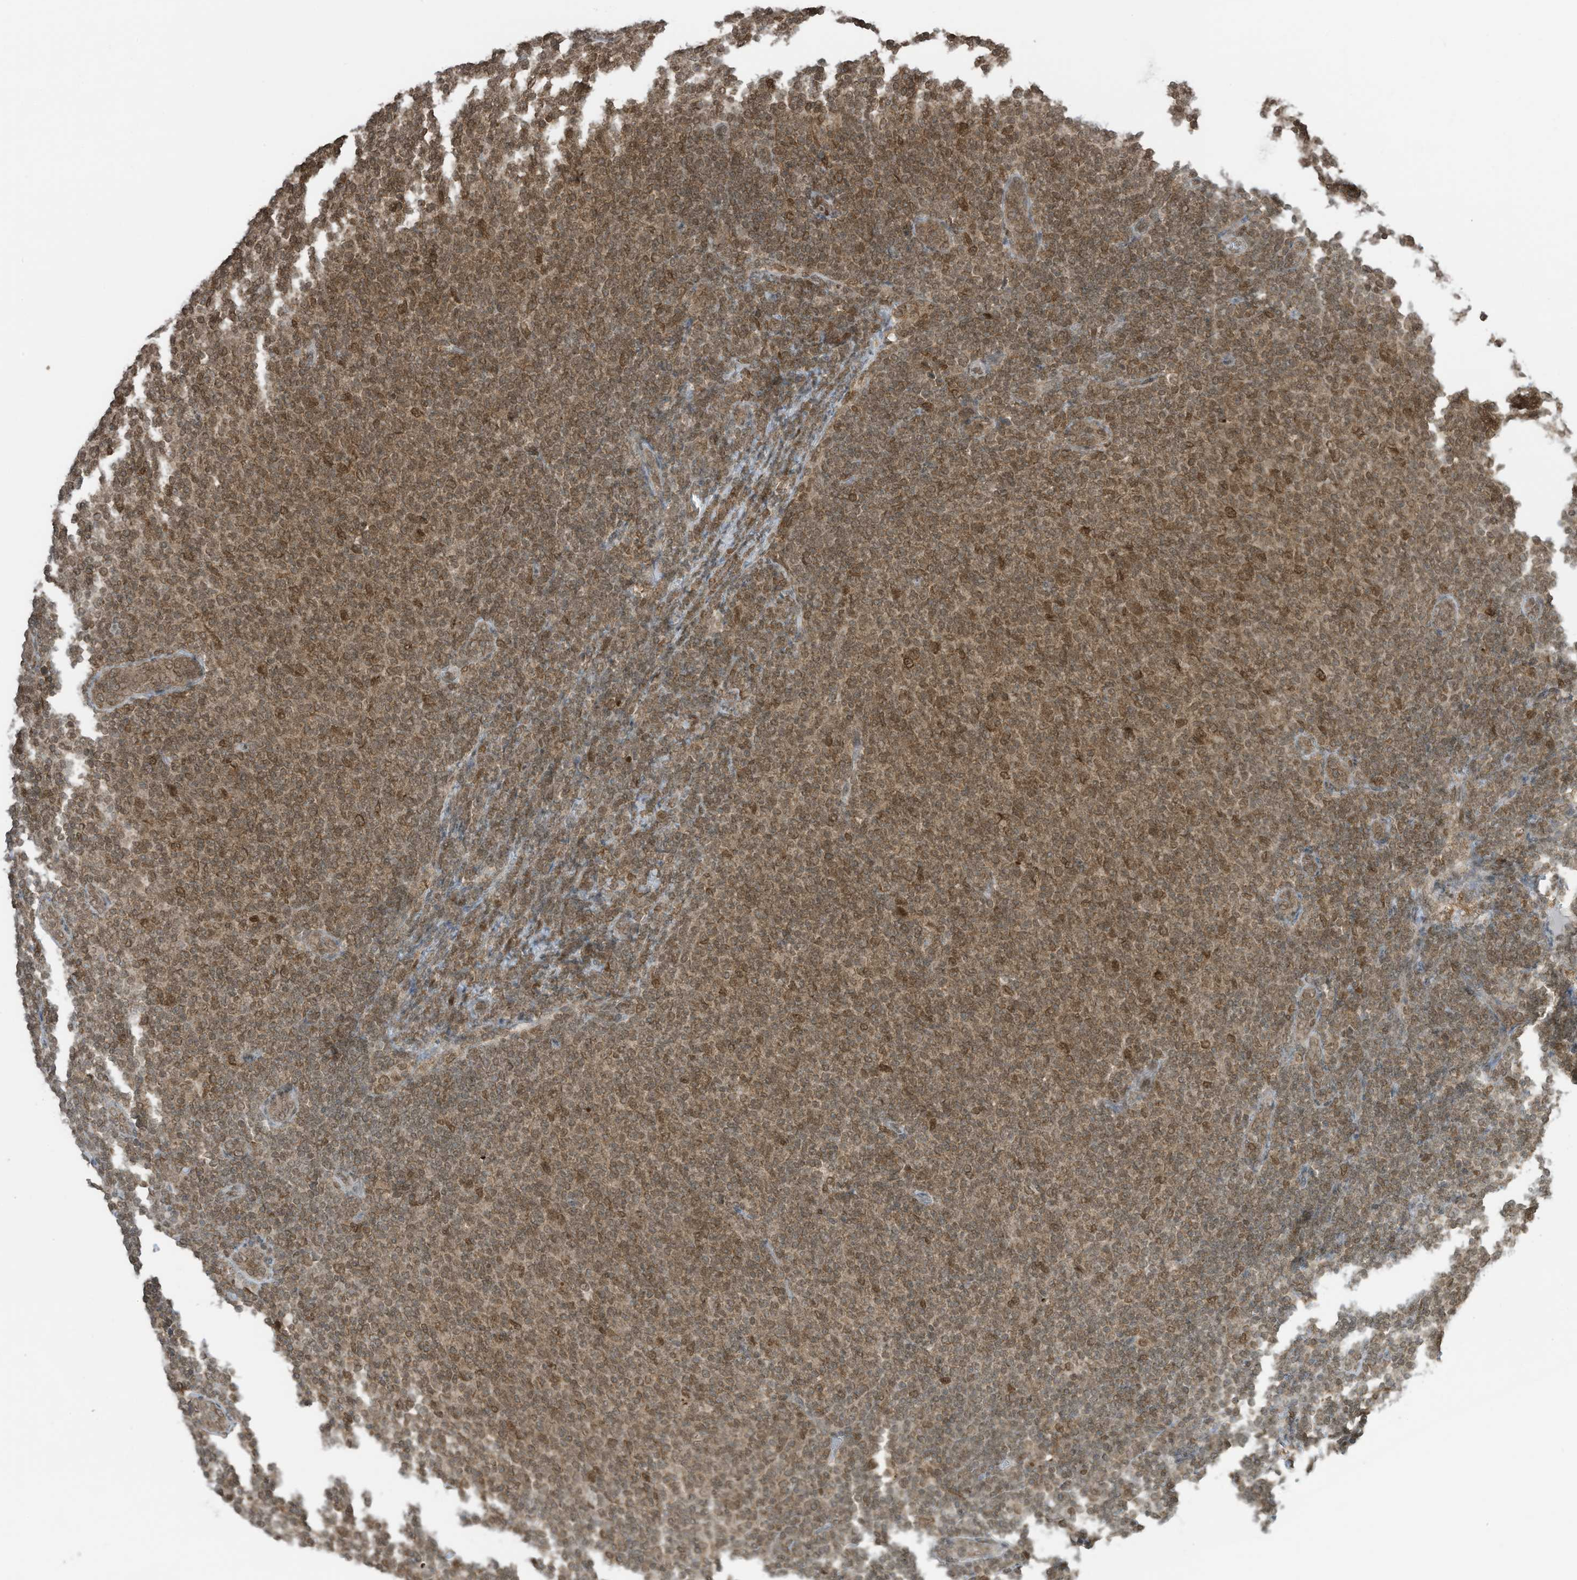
{"staining": {"intensity": "moderate", "quantity": ">75%", "location": "cytoplasmic/membranous,nuclear"}, "tissue": "lymphoma", "cell_type": "Tumor cells", "image_type": "cancer", "snomed": [{"axis": "morphology", "description": "Malignant lymphoma, non-Hodgkin's type, Low grade"}, {"axis": "topography", "description": "Lymph node"}], "caption": "The image shows staining of low-grade malignant lymphoma, non-Hodgkin's type, revealing moderate cytoplasmic/membranous and nuclear protein positivity (brown color) within tumor cells. Immunohistochemistry stains the protein in brown and the nuclei are stained blue.", "gene": "KPNB1", "patient": {"sex": "male", "age": 66}}